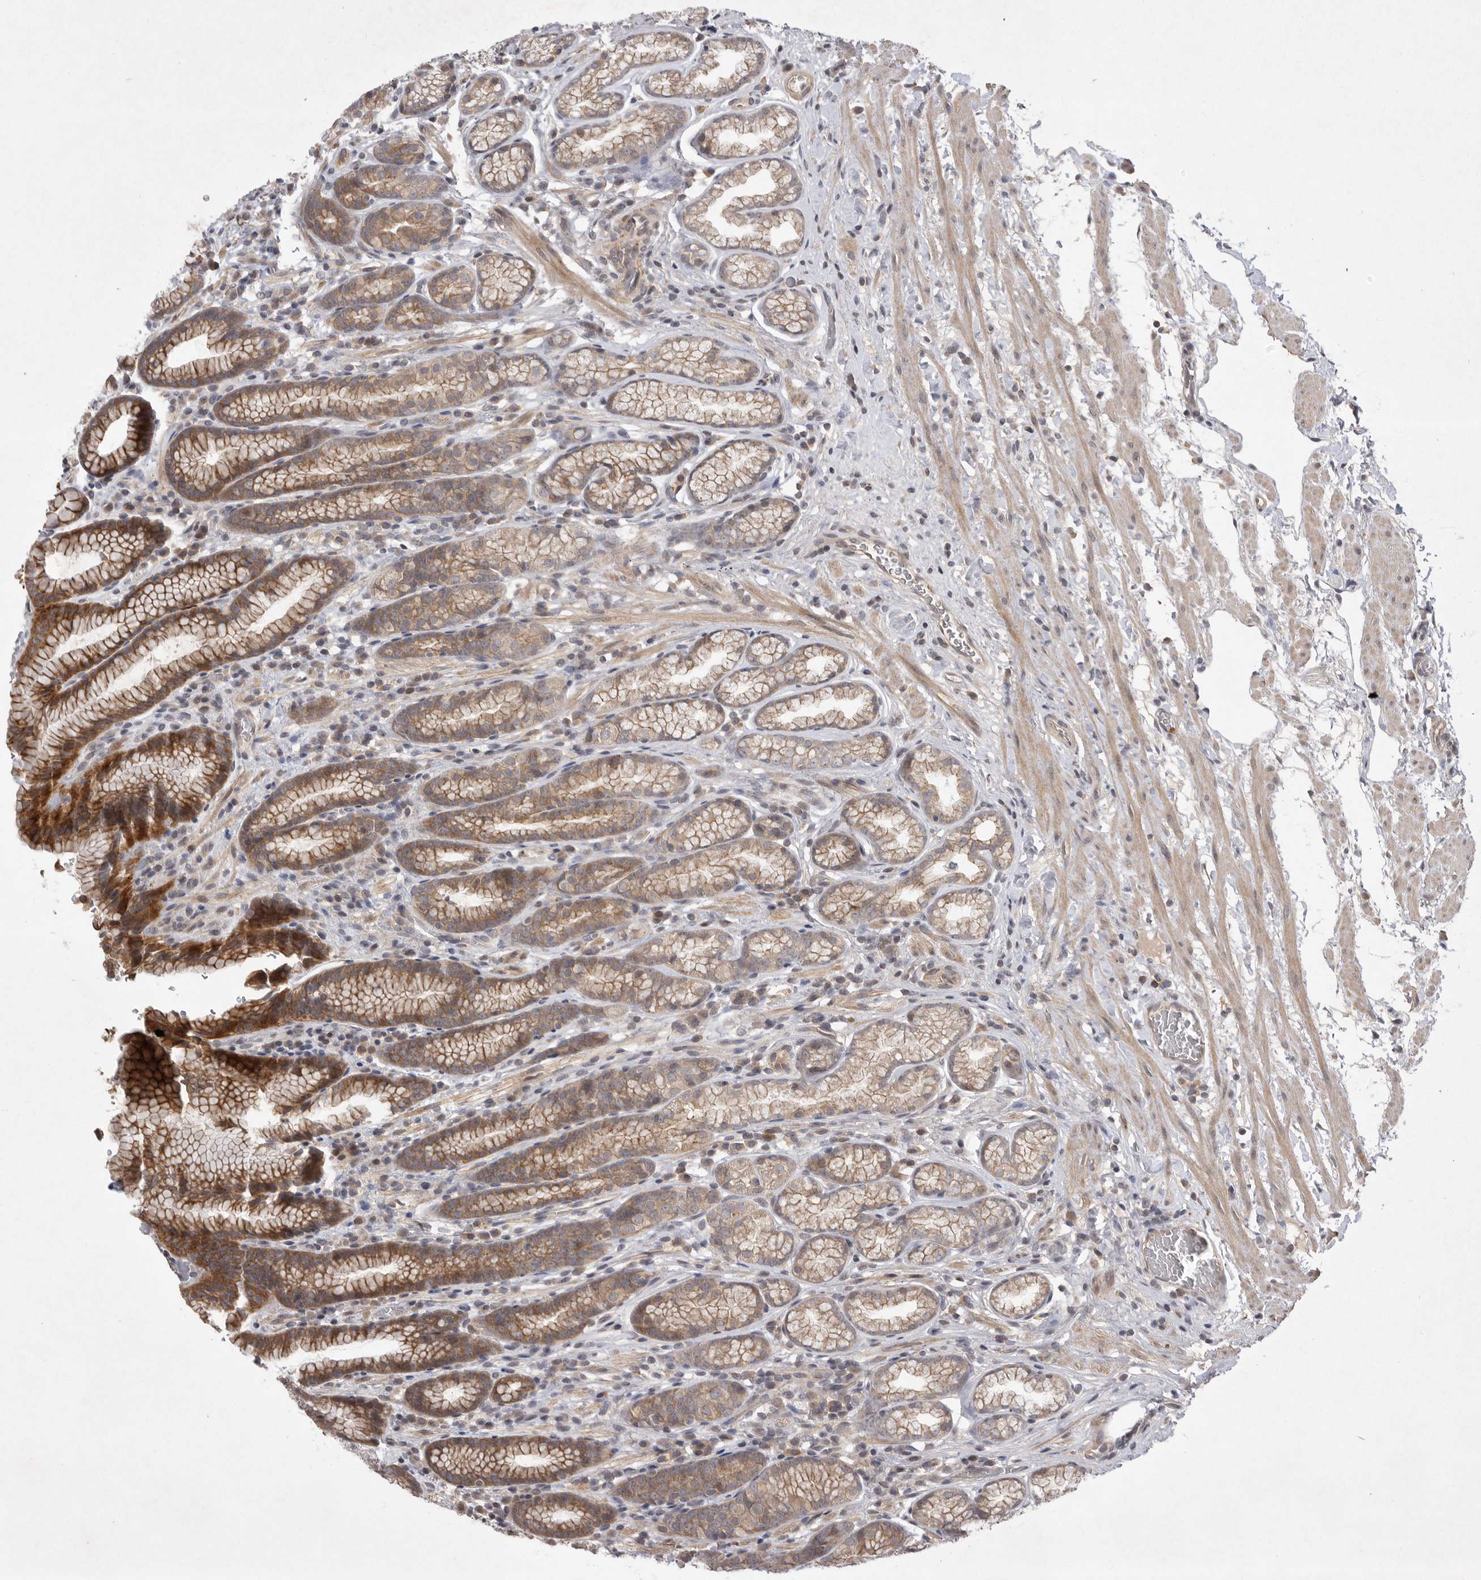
{"staining": {"intensity": "moderate", "quantity": "25%-75%", "location": "cytoplasmic/membranous"}, "tissue": "stomach", "cell_type": "Glandular cells", "image_type": "normal", "snomed": [{"axis": "morphology", "description": "Normal tissue, NOS"}, {"axis": "topography", "description": "Stomach"}], "caption": "DAB immunohistochemical staining of unremarkable human stomach displays moderate cytoplasmic/membranous protein positivity in approximately 25%-75% of glandular cells. Ihc stains the protein in brown and the nuclei are stained blue.", "gene": "UBE3D", "patient": {"sex": "male", "age": 42}}